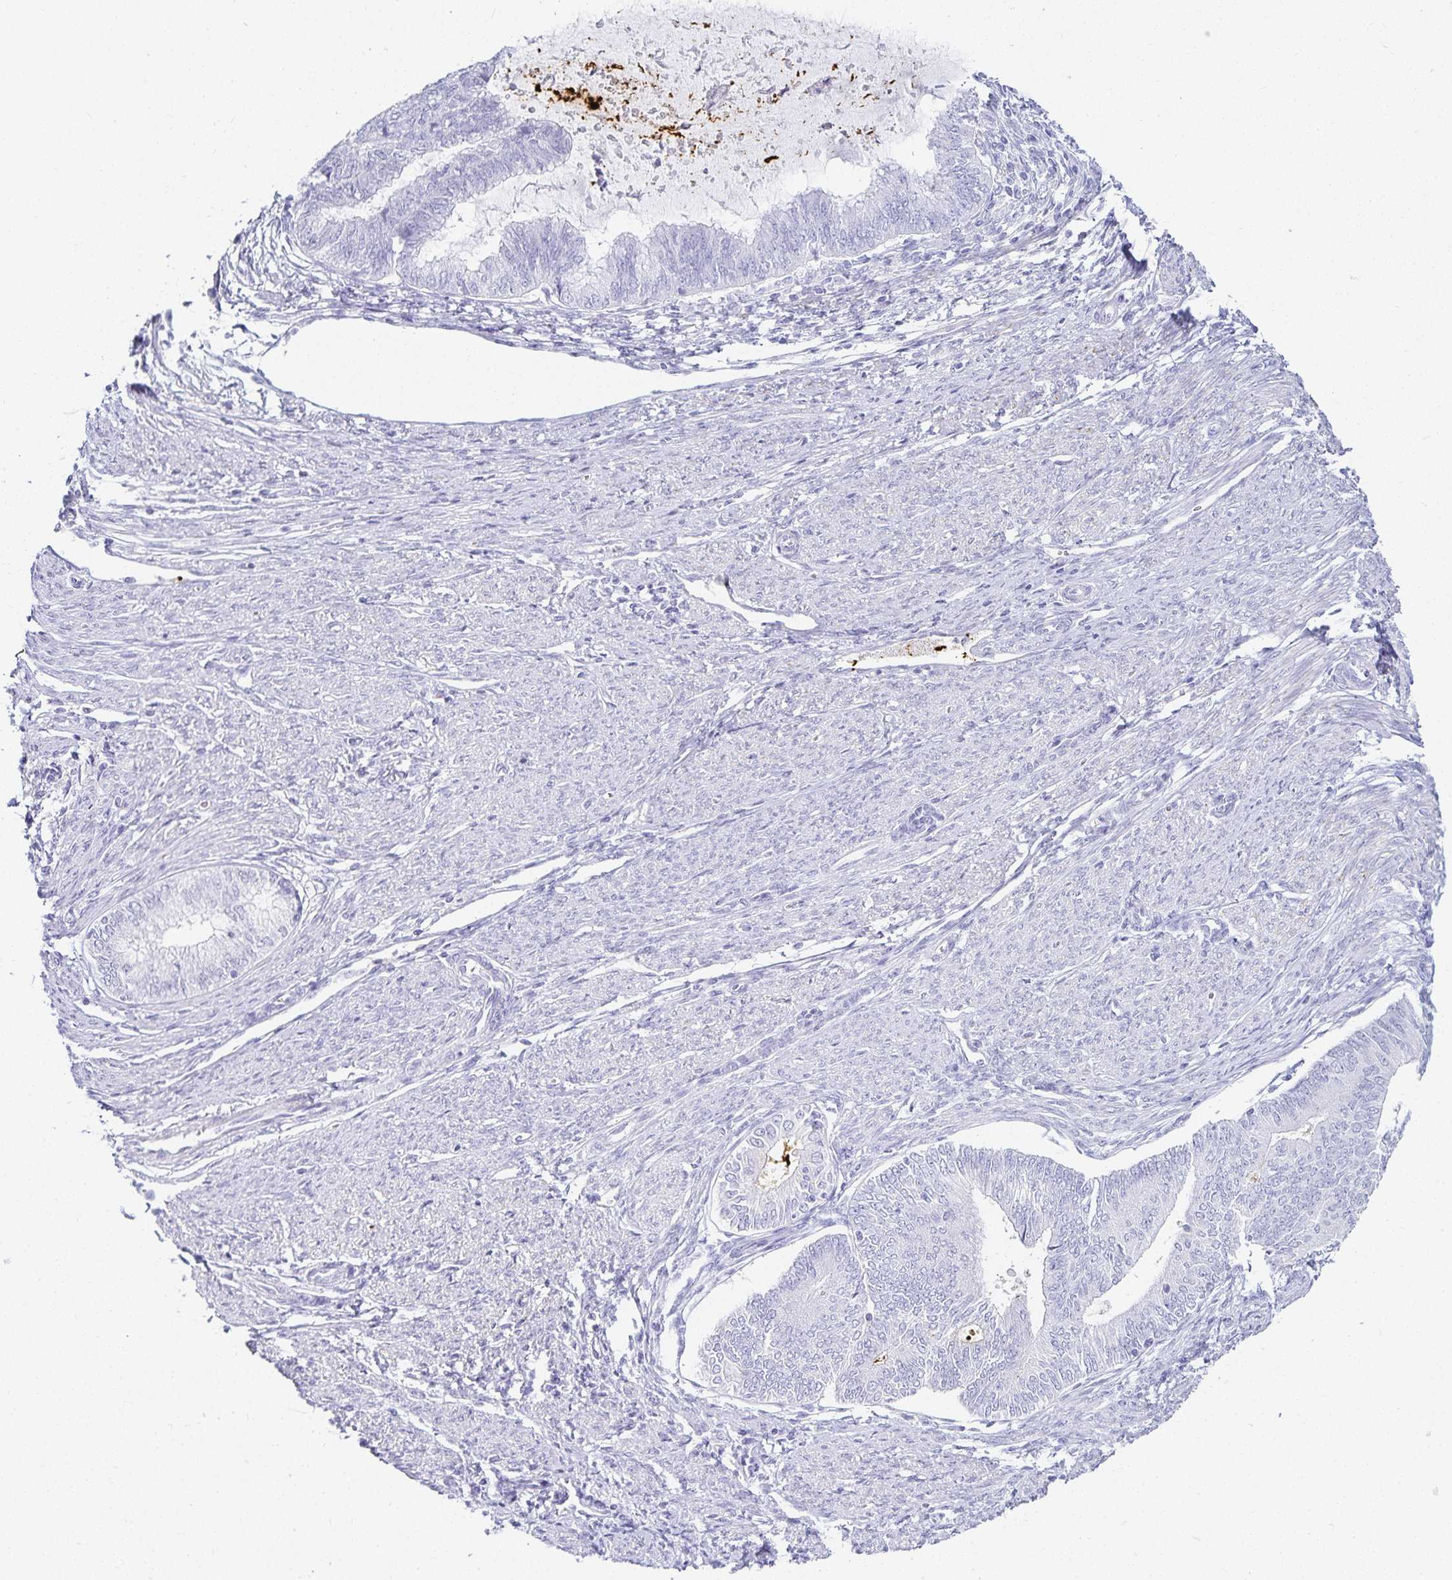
{"staining": {"intensity": "negative", "quantity": "none", "location": "none"}, "tissue": "endometrial cancer", "cell_type": "Tumor cells", "image_type": "cancer", "snomed": [{"axis": "morphology", "description": "Adenocarcinoma, NOS"}, {"axis": "topography", "description": "Endometrium"}], "caption": "Immunohistochemistry histopathology image of neoplastic tissue: adenocarcinoma (endometrial) stained with DAB (3,3'-diaminobenzidine) exhibits no significant protein expression in tumor cells.", "gene": "GP2", "patient": {"sex": "female", "age": 79}}